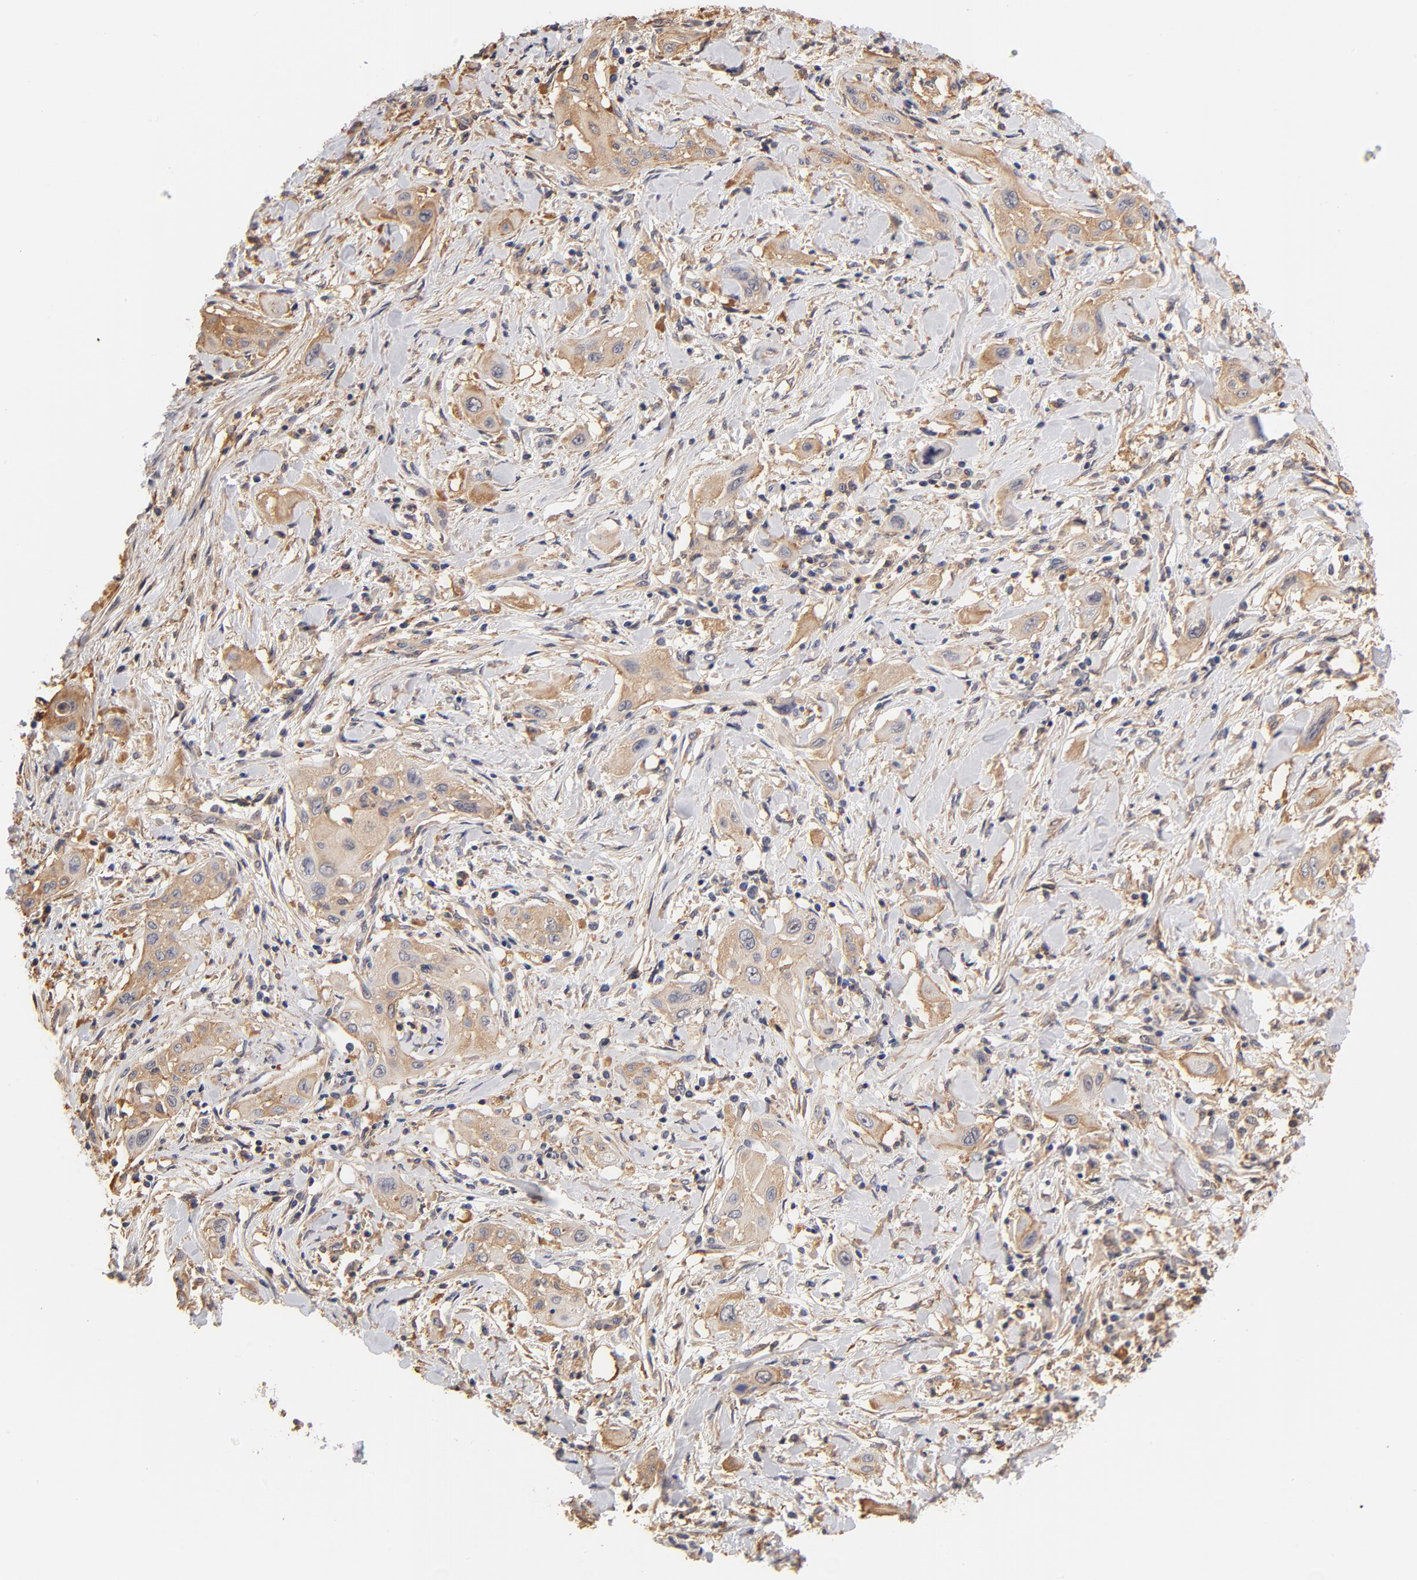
{"staining": {"intensity": "weak", "quantity": "25%-75%", "location": "cytoplasmic/membranous"}, "tissue": "lung cancer", "cell_type": "Tumor cells", "image_type": "cancer", "snomed": [{"axis": "morphology", "description": "Squamous cell carcinoma, NOS"}, {"axis": "topography", "description": "Lung"}], "caption": "Immunohistochemical staining of human lung cancer shows weak cytoplasmic/membranous protein positivity in approximately 25%-75% of tumor cells. (brown staining indicates protein expression, while blue staining denotes nuclei).", "gene": "FCMR", "patient": {"sex": "female", "age": 47}}